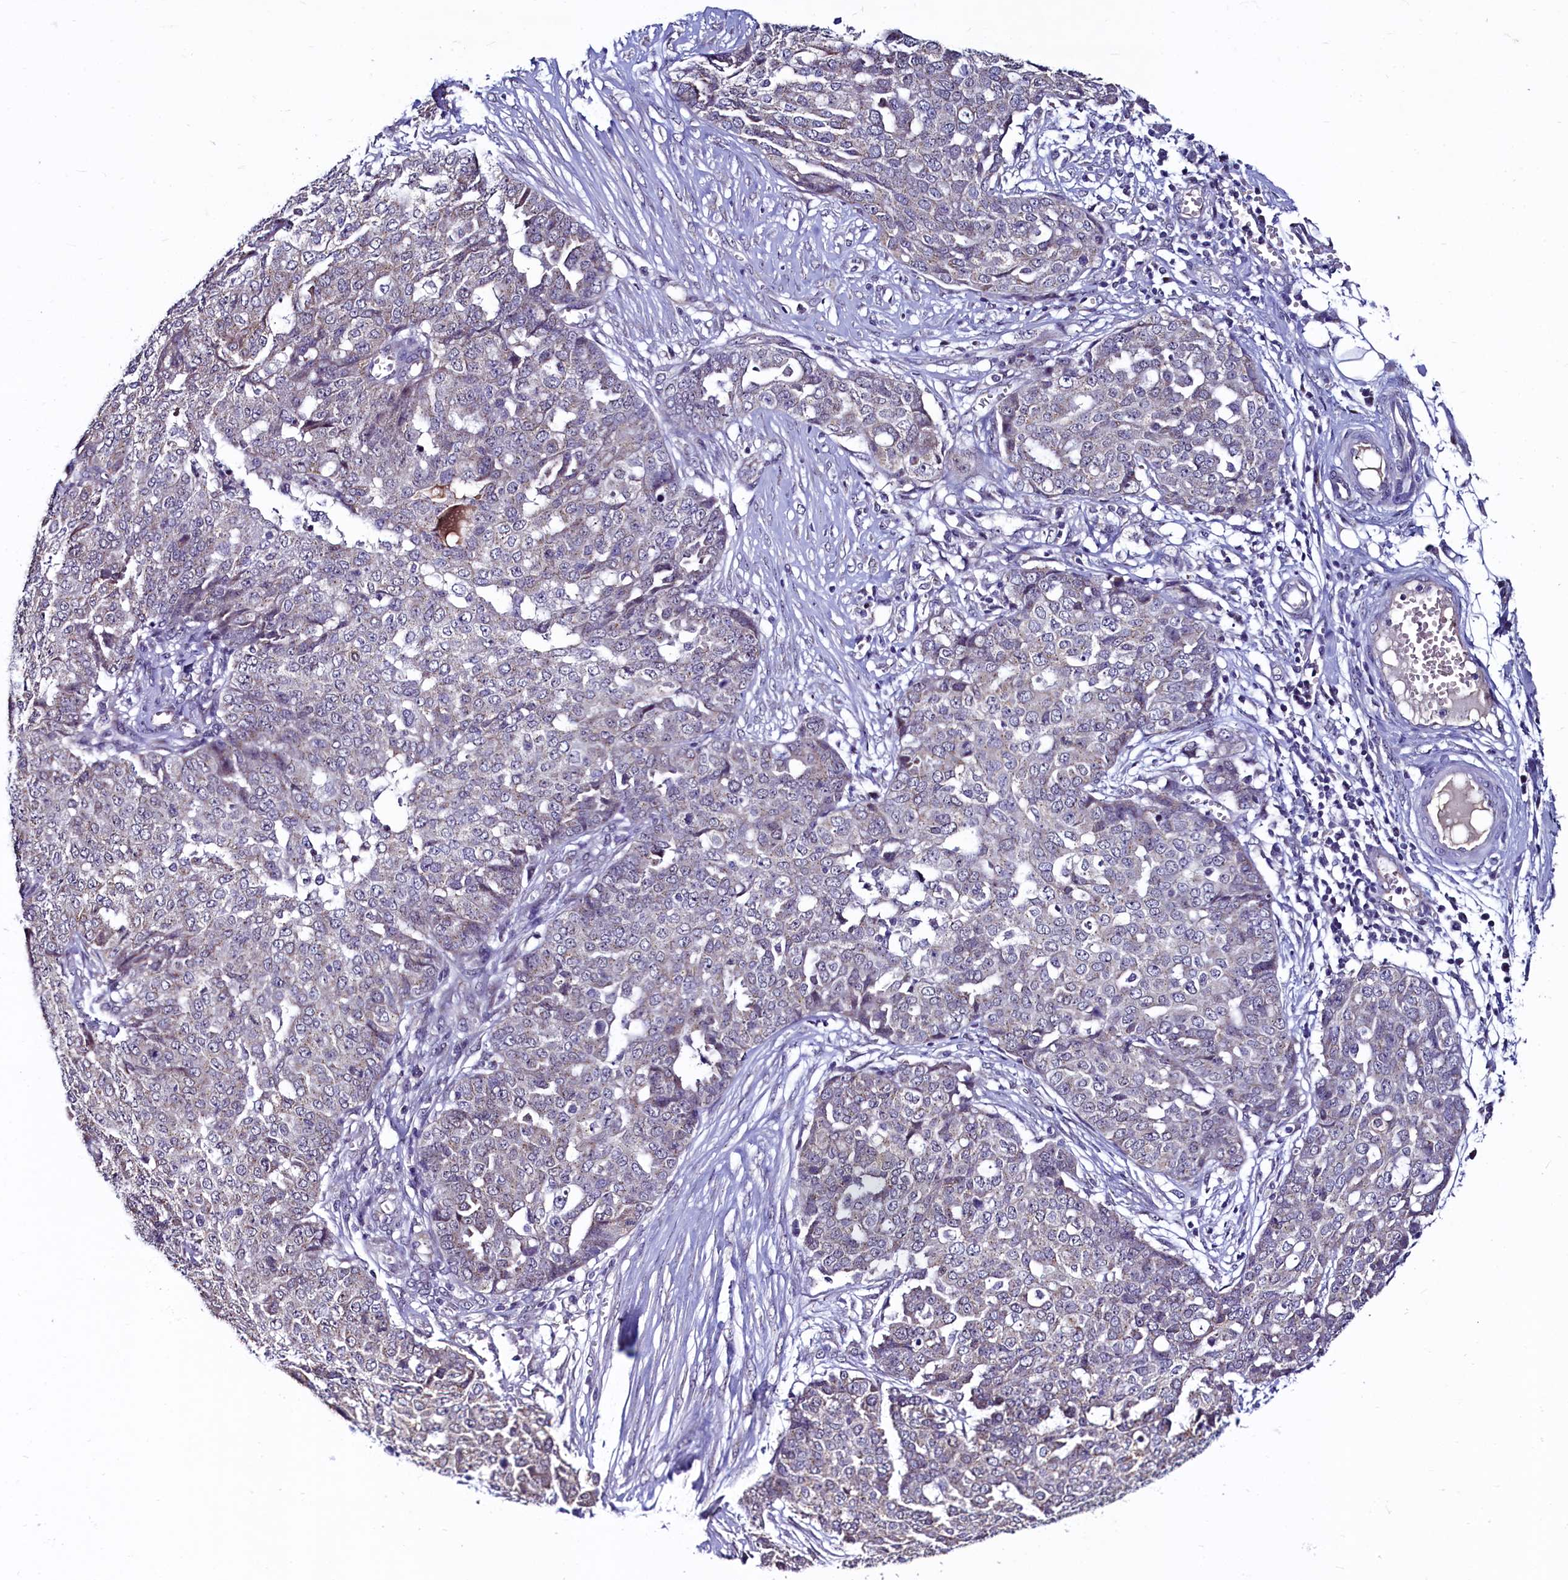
{"staining": {"intensity": "negative", "quantity": "none", "location": "none"}, "tissue": "ovarian cancer", "cell_type": "Tumor cells", "image_type": "cancer", "snomed": [{"axis": "morphology", "description": "Cystadenocarcinoma, serous, NOS"}, {"axis": "topography", "description": "Soft tissue"}, {"axis": "topography", "description": "Ovary"}], "caption": "Immunohistochemical staining of ovarian serous cystadenocarcinoma displays no significant positivity in tumor cells.", "gene": "SEC24C", "patient": {"sex": "female", "age": 57}}